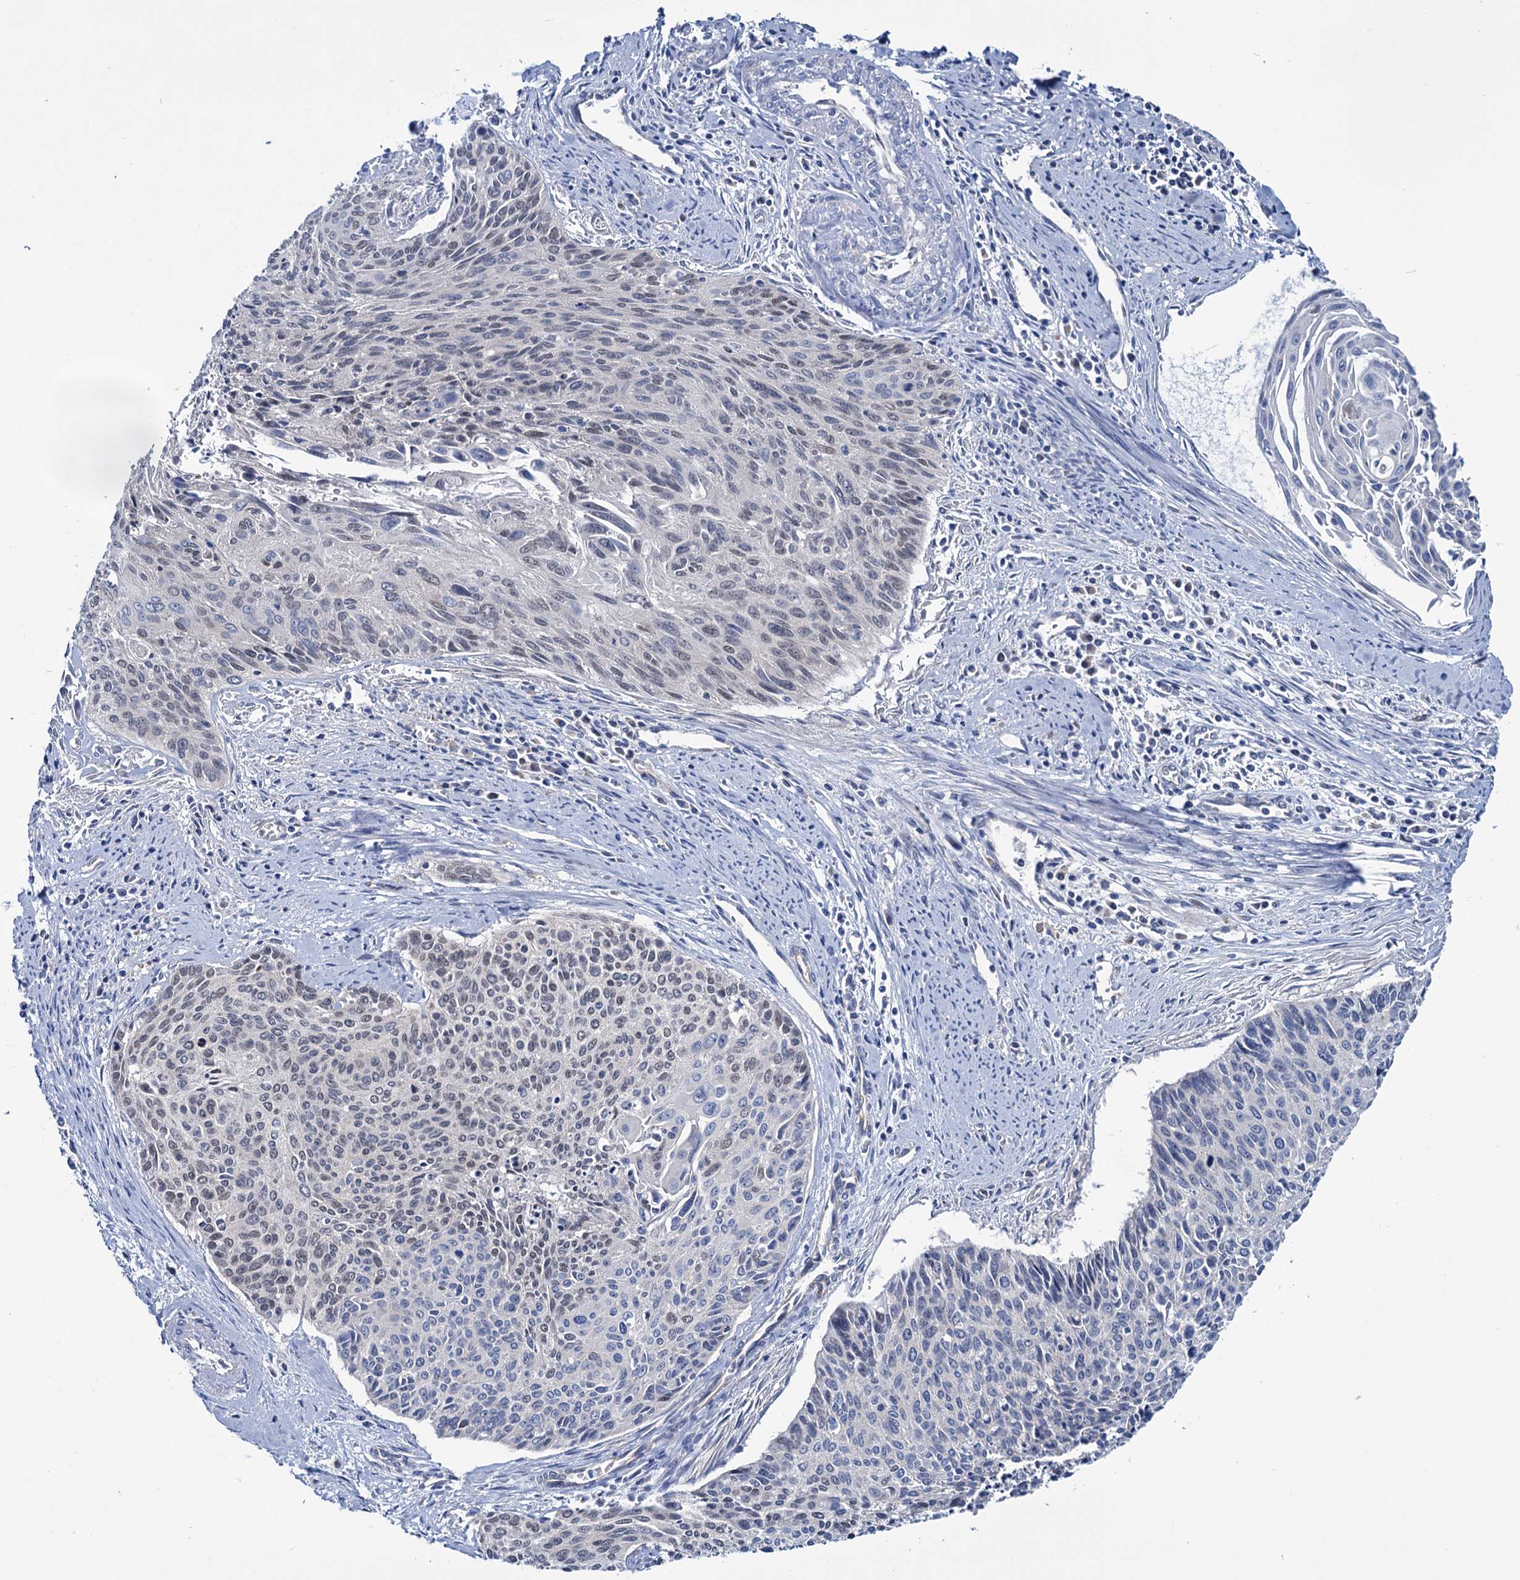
{"staining": {"intensity": "negative", "quantity": "none", "location": "none"}, "tissue": "cervical cancer", "cell_type": "Tumor cells", "image_type": "cancer", "snomed": [{"axis": "morphology", "description": "Squamous cell carcinoma, NOS"}, {"axis": "topography", "description": "Cervix"}], "caption": "An image of squamous cell carcinoma (cervical) stained for a protein shows no brown staining in tumor cells.", "gene": "EYA4", "patient": {"sex": "female", "age": 55}}